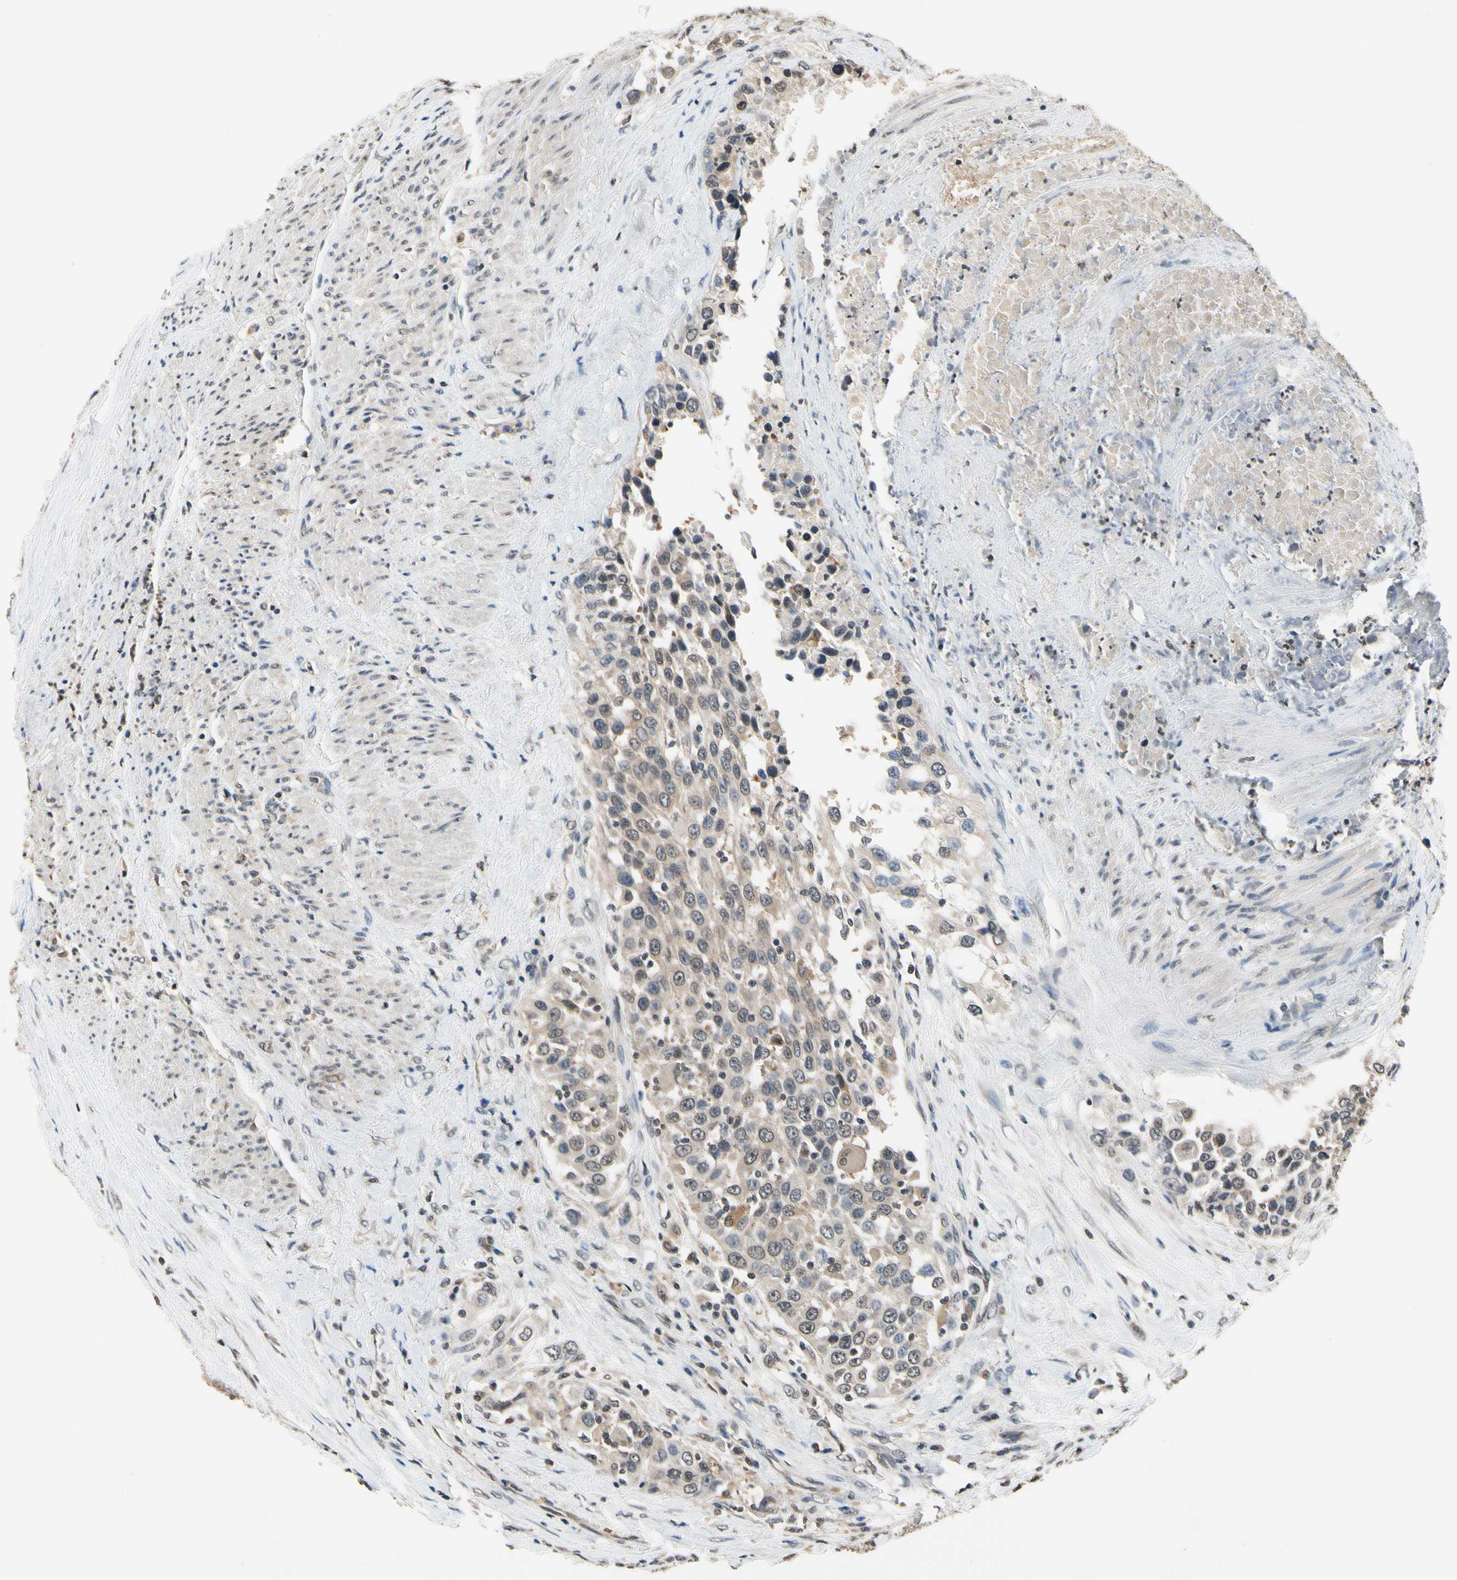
{"staining": {"intensity": "weak", "quantity": ">75%", "location": "cytoplasmic/membranous"}, "tissue": "urothelial cancer", "cell_type": "Tumor cells", "image_type": "cancer", "snomed": [{"axis": "morphology", "description": "Urothelial carcinoma, High grade"}, {"axis": "topography", "description": "Urinary bladder"}], "caption": "Human high-grade urothelial carcinoma stained with a brown dye demonstrates weak cytoplasmic/membranous positive staining in approximately >75% of tumor cells.", "gene": "GCLC", "patient": {"sex": "female", "age": 80}}